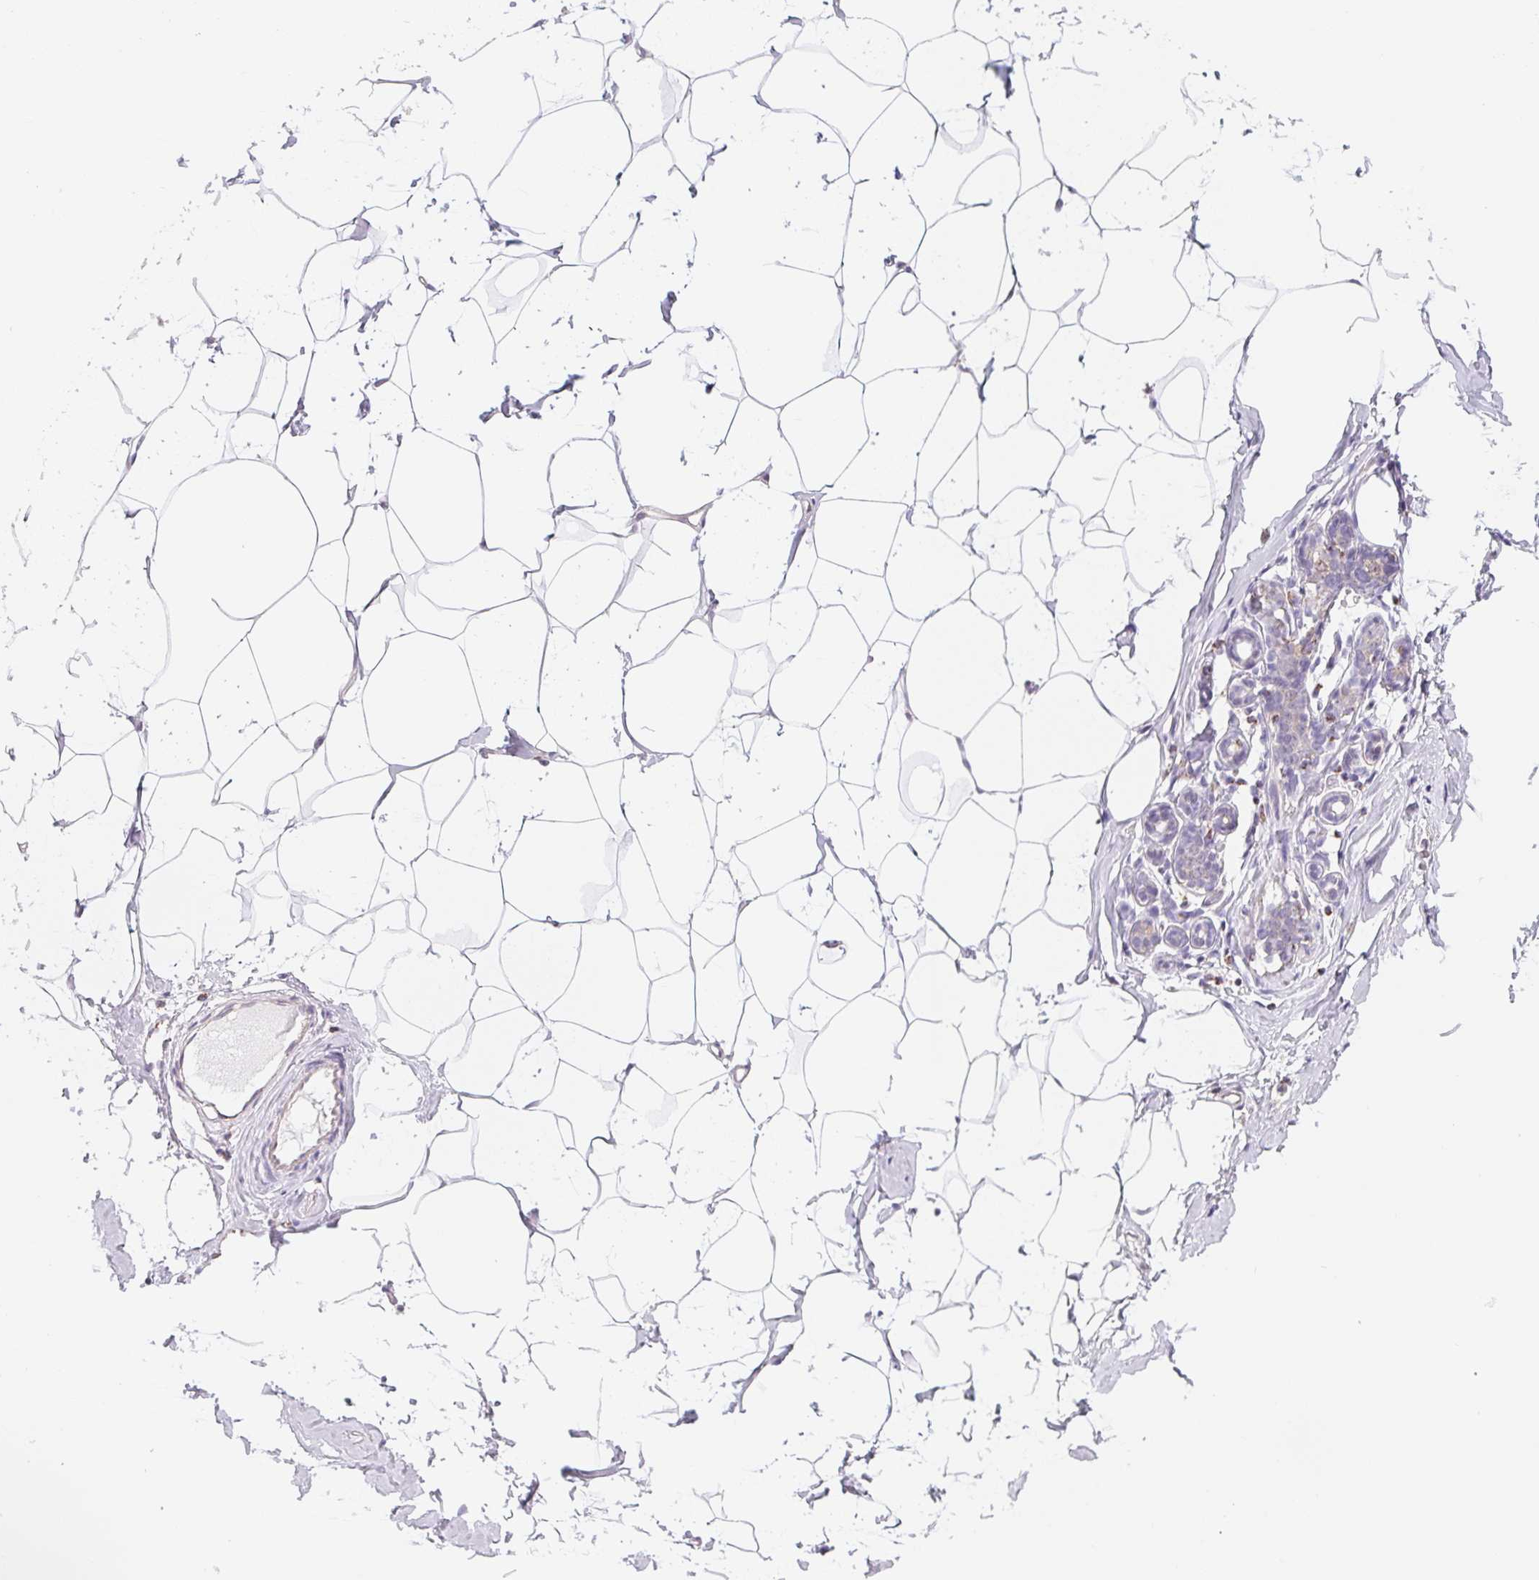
{"staining": {"intensity": "negative", "quantity": "none", "location": "none"}, "tissue": "breast", "cell_type": "Adipocytes", "image_type": "normal", "snomed": [{"axis": "morphology", "description": "Normal tissue, NOS"}, {"axis": "topography", "description": "Breast"}], "caption": "The image shows no staining of adipocytes in benign breast.", "gene": "GIPC2", "patient": {"sex": "female", "age": 32}}